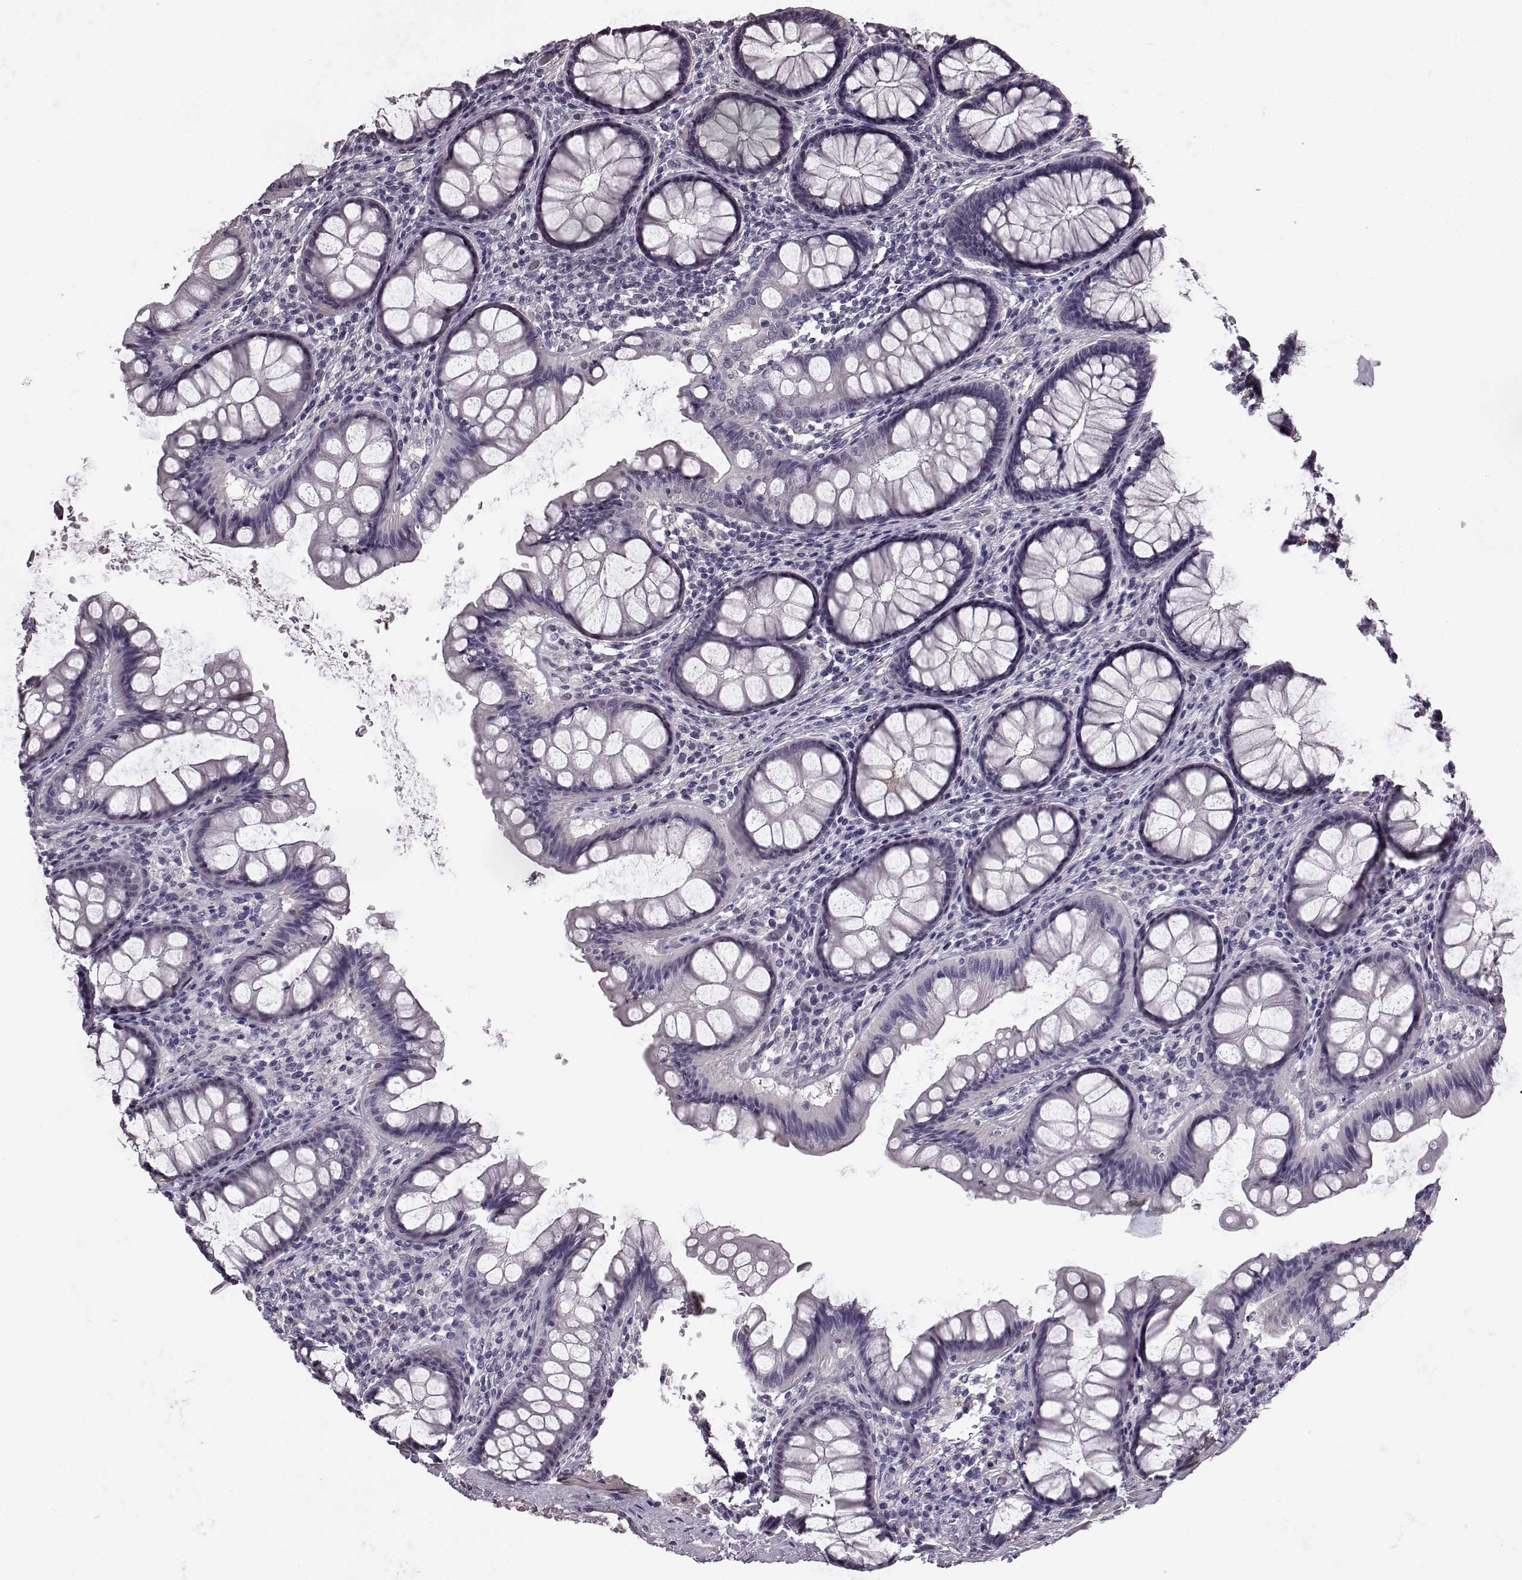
{"staining": {"intensity": "negative", "quantity": "none", "location": "none"}, "tissue": "colon", "cell_type": "Endothelial cells", "image_type": "normal", "snomed": [{"axis": "morphology", "description": "Normal tissue, NOS"}, {"axis": "topography", "description": "Colon"}], "caption": "Protein analysis of benign colon shows no significant positivity in endothelial cells. (DAB immunohistochemistry, high magnification).", "gene": "SLCO3A1", "patient": {"sex": "female", "age": 65}}